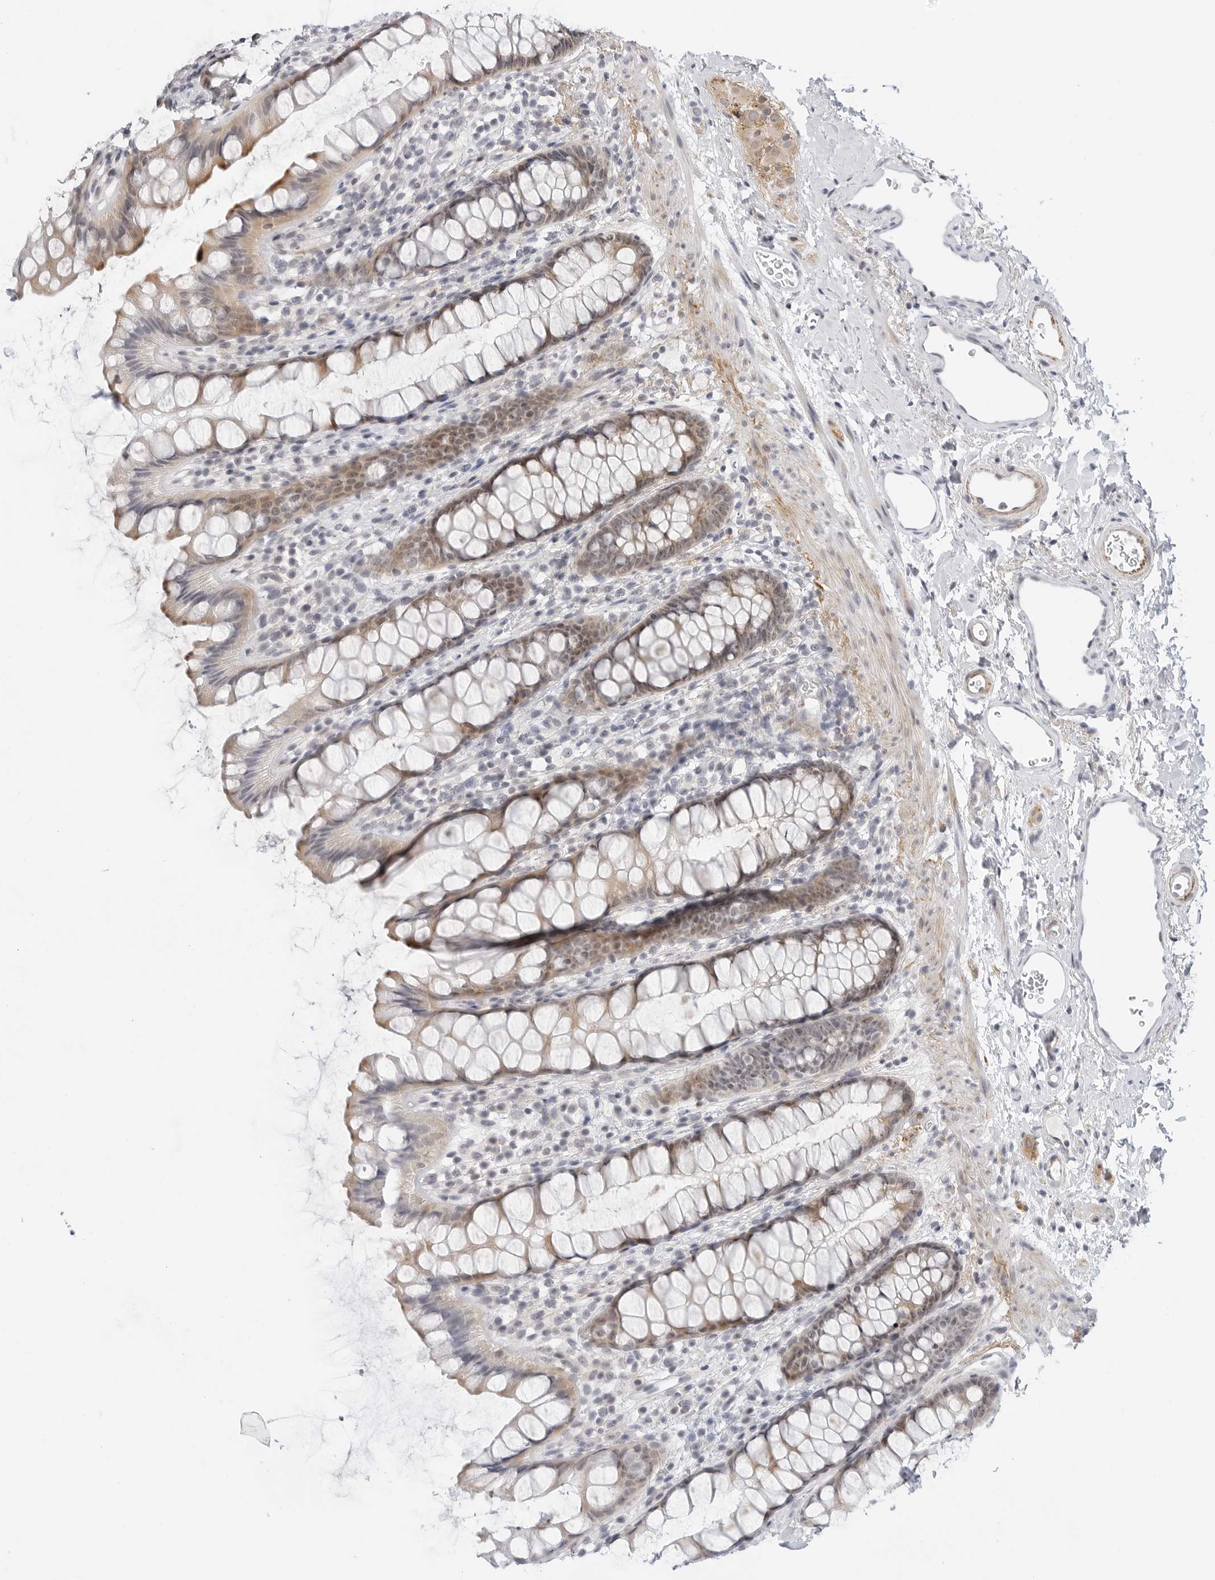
{"staining": {"intensity": "moderate", "quantity": ">75%", "location": "cytoplasmic/membranous,nuclear"}, "tissue": "rectum", "cell_type": "Glandular cells", "image_type": "normal", "snomed": [{"axis": "morphology", "description": "Normal tissue, NOS"}, {"axis": "topography", "description": "Rectum"}], "caption": "Protein expression analysis of normal human rectum reveals moderate cytoplasmic/membranous,nuclear expression in approximately >75% of glandular cells.", "gene": "MAP2K5", "patient": {"sex": "female", "age": 65}}